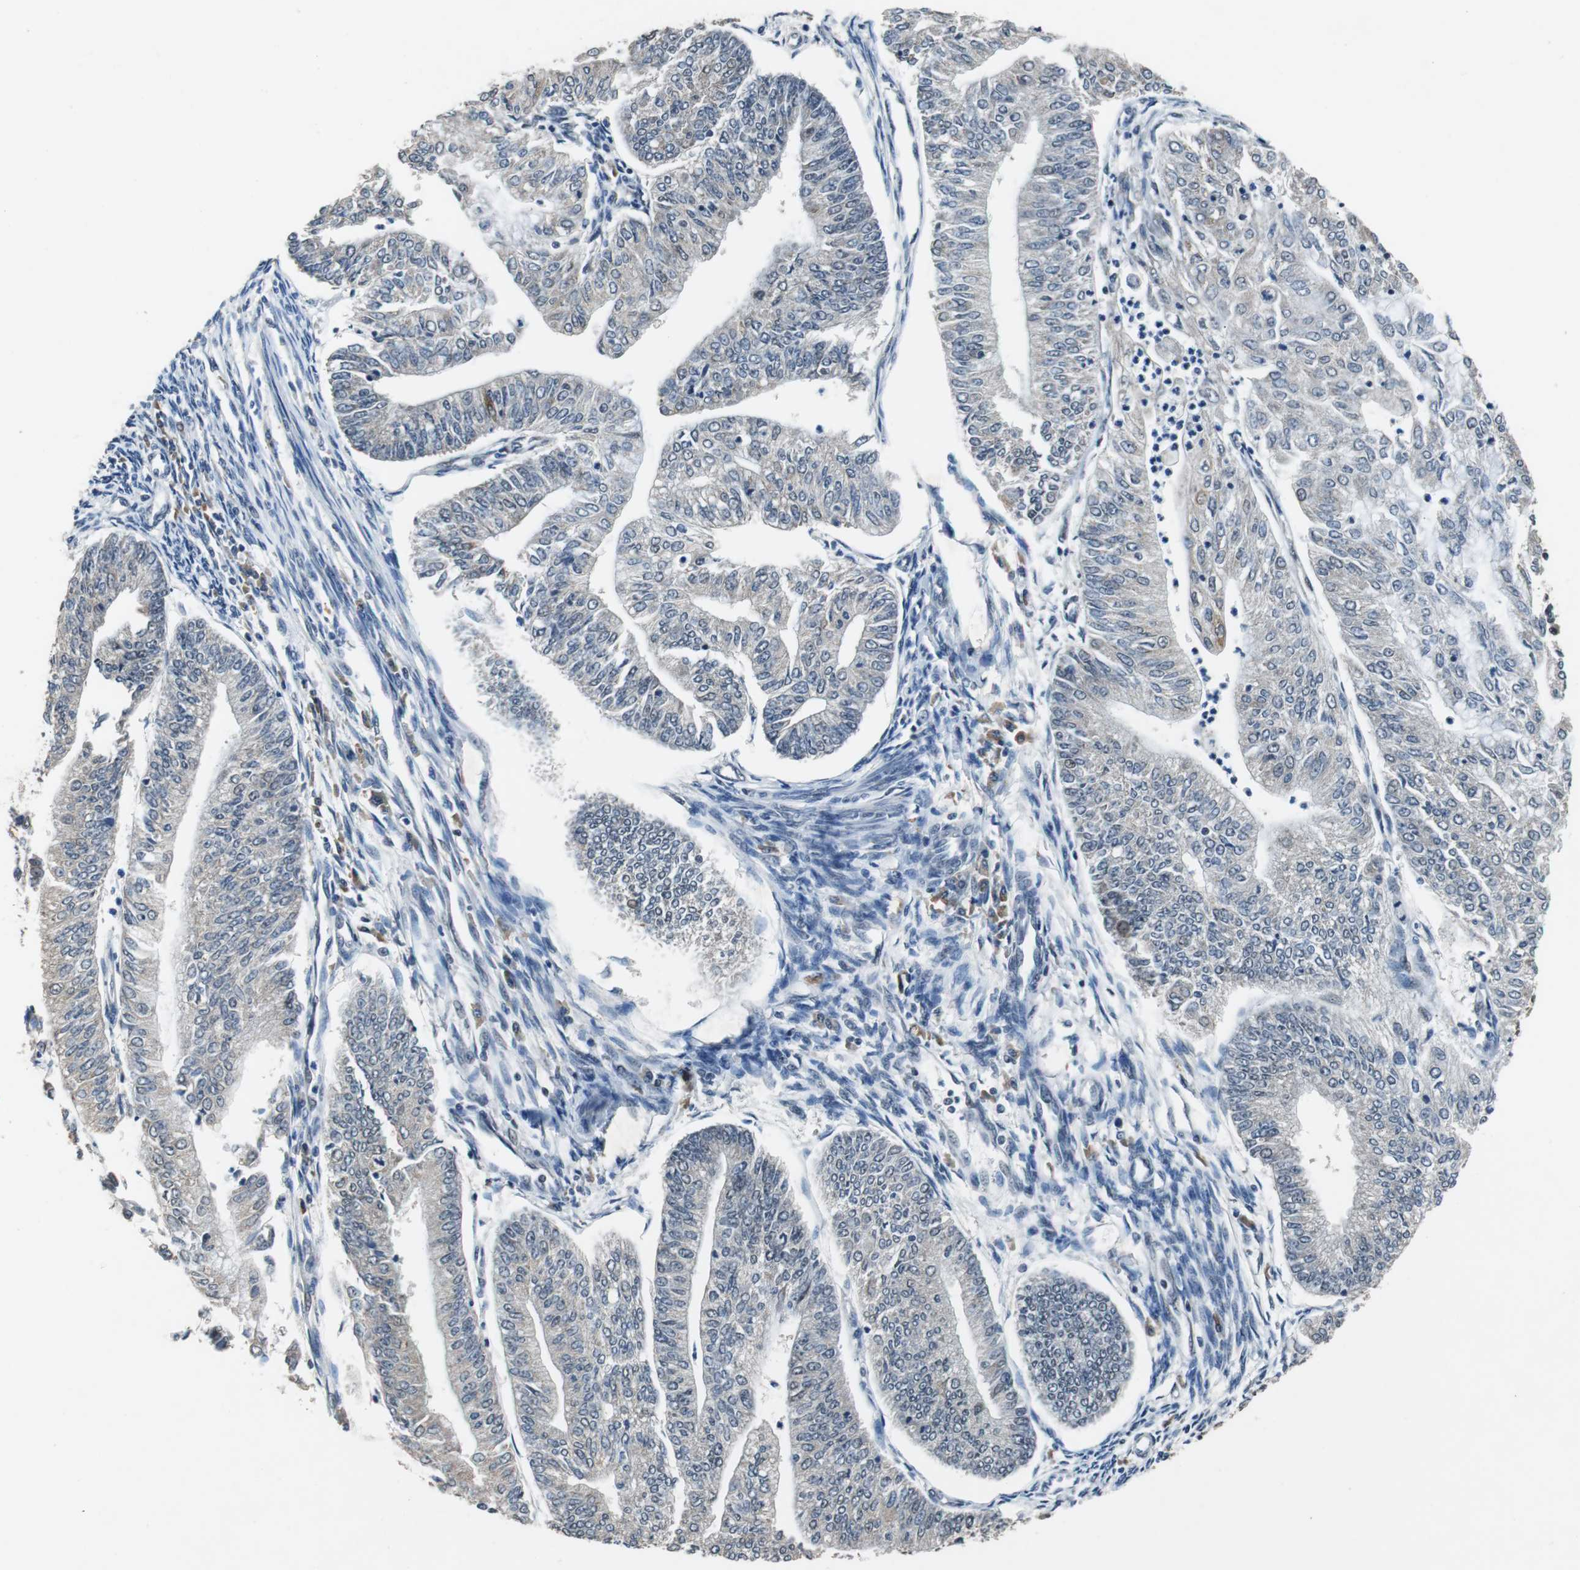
{"staining": {"intensity": "negative", "quantity": "none", "location": "none"}, "tissue": "endometrial cancer", "cell_type": "Tumor cells", "image_type": "cancer", "snomed": [{"axis": "morphology", "description": "Adenocarcinoma, NOS"}, {"axis": "topography", "description": "Endometrium"}], "caption": "The immunohistochemistry micrograph has no significant positivity in tumor cells of endometrial adenocarcinoma tissue.", "gene": "USP28", "patient": {"sex": "female", "age": 59}}